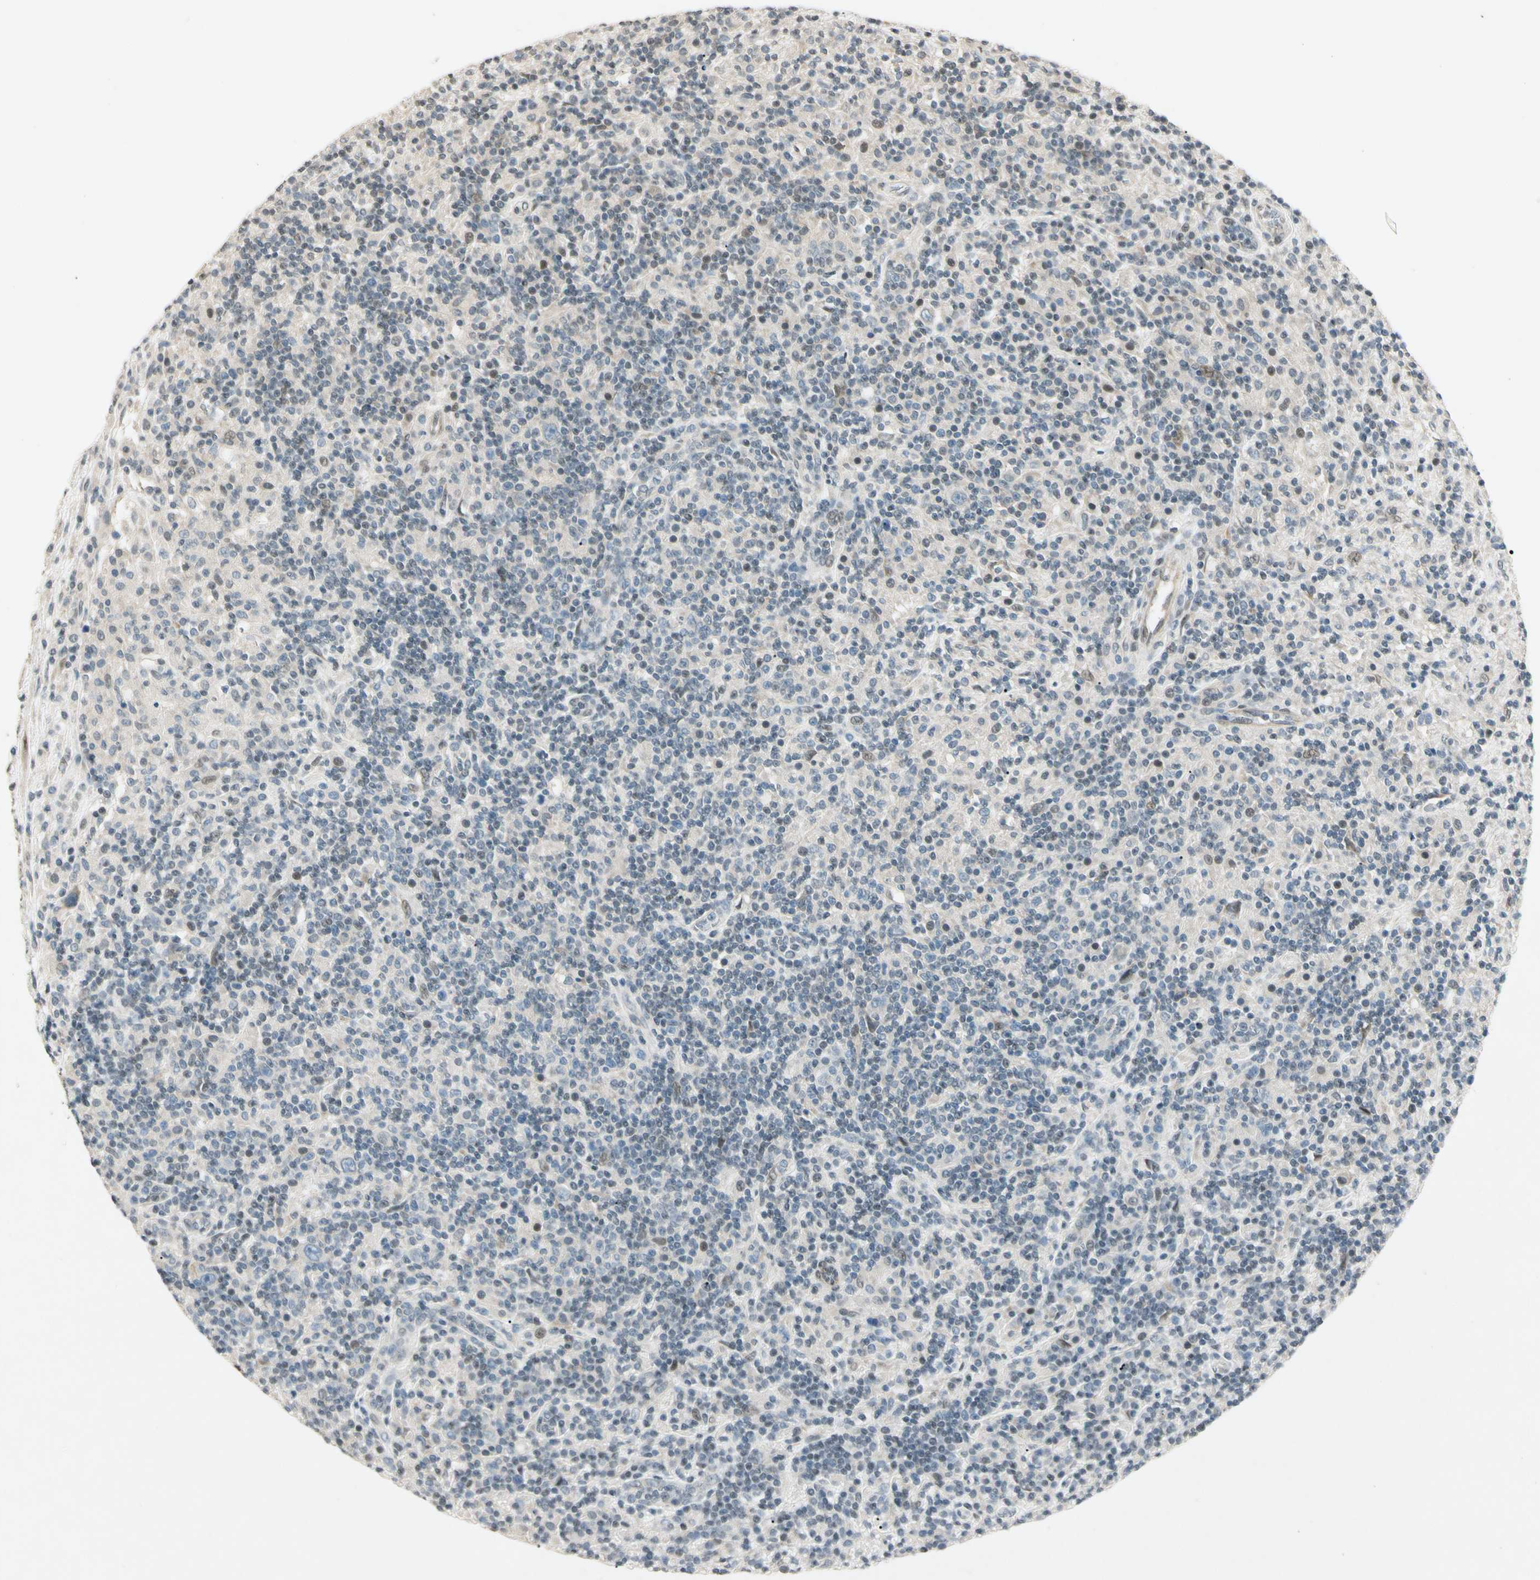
{"staining": {"intensity": "negative", "quantity": "none", "location": "none"}, "tissue": "lymphoma", "cell_type": "Tumor cells", "image_type": "cancer", "snomed": [{"axis": "morphology", "description": "Hodgkin's disease, NOS"}, {"axis": "topography", "description": "Lymph node"}], "caption": "A photomicrograph of human lymphoma is negative for staining in tumor cells.", "gene": "ZBTB4", "patient": {"sex": "male", "age": 70}}